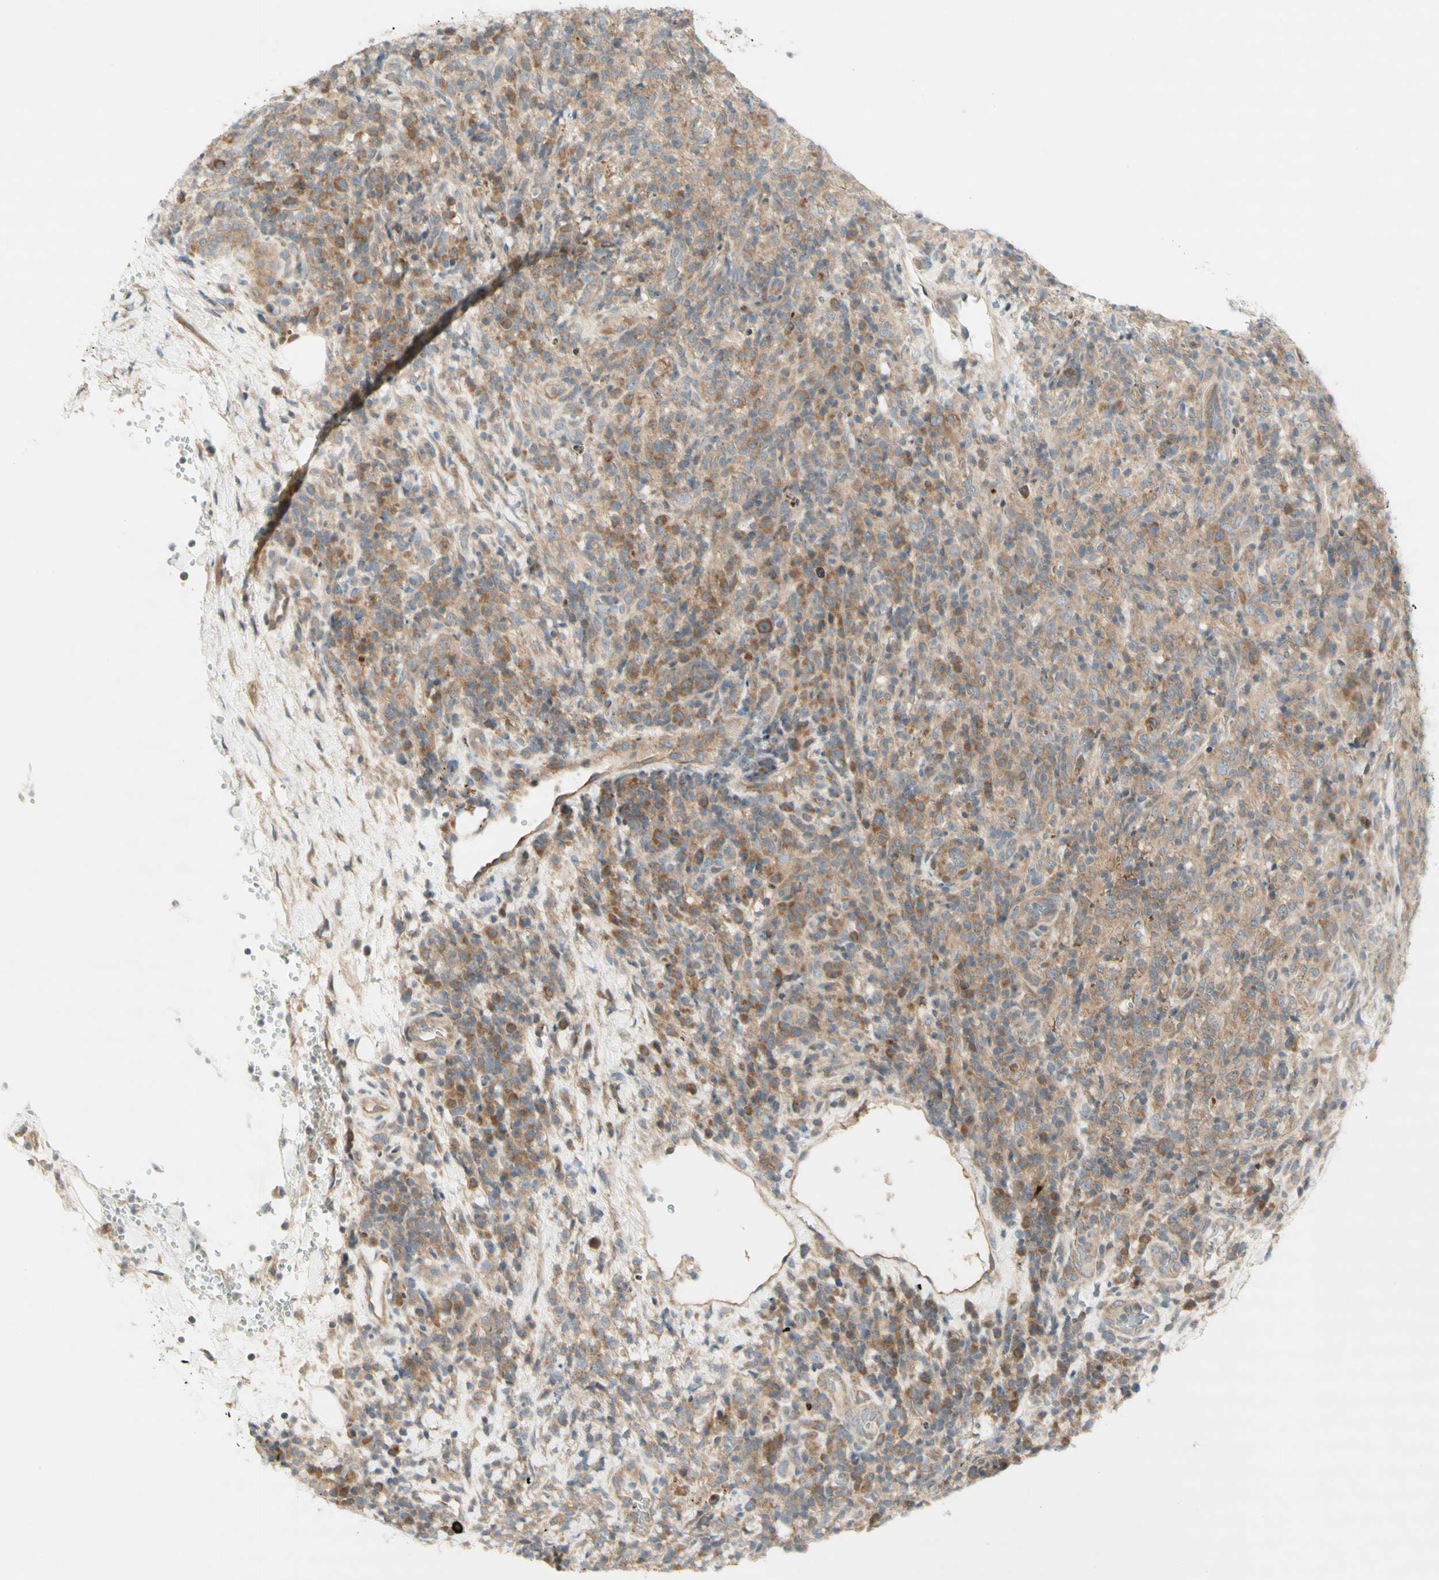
{"staining": {"intensity": "moderate", "quantity": "25%-75%", "location": "cytoplasmic/membranous"}, "tissue": "lymphoma", "cell_type": "Tumor cells", "image_type": "cancer", "snomed": [{"axis": "morphology", "description": "Malignant lymphoma, non-Hodgkin's type, High grade"}, {"axis": "topography", "description": "Lymph node"}], "caption": "Human malignant lymphoma, non-Hodgkin's type (high-grade) stained with a brown dye demonstrates moderate cytoplasmic/membranous positive staining in approximately 25%-75% of tumor cells.", "gene": "ETF1", "patient": {"sex": "female", "age": 76}}